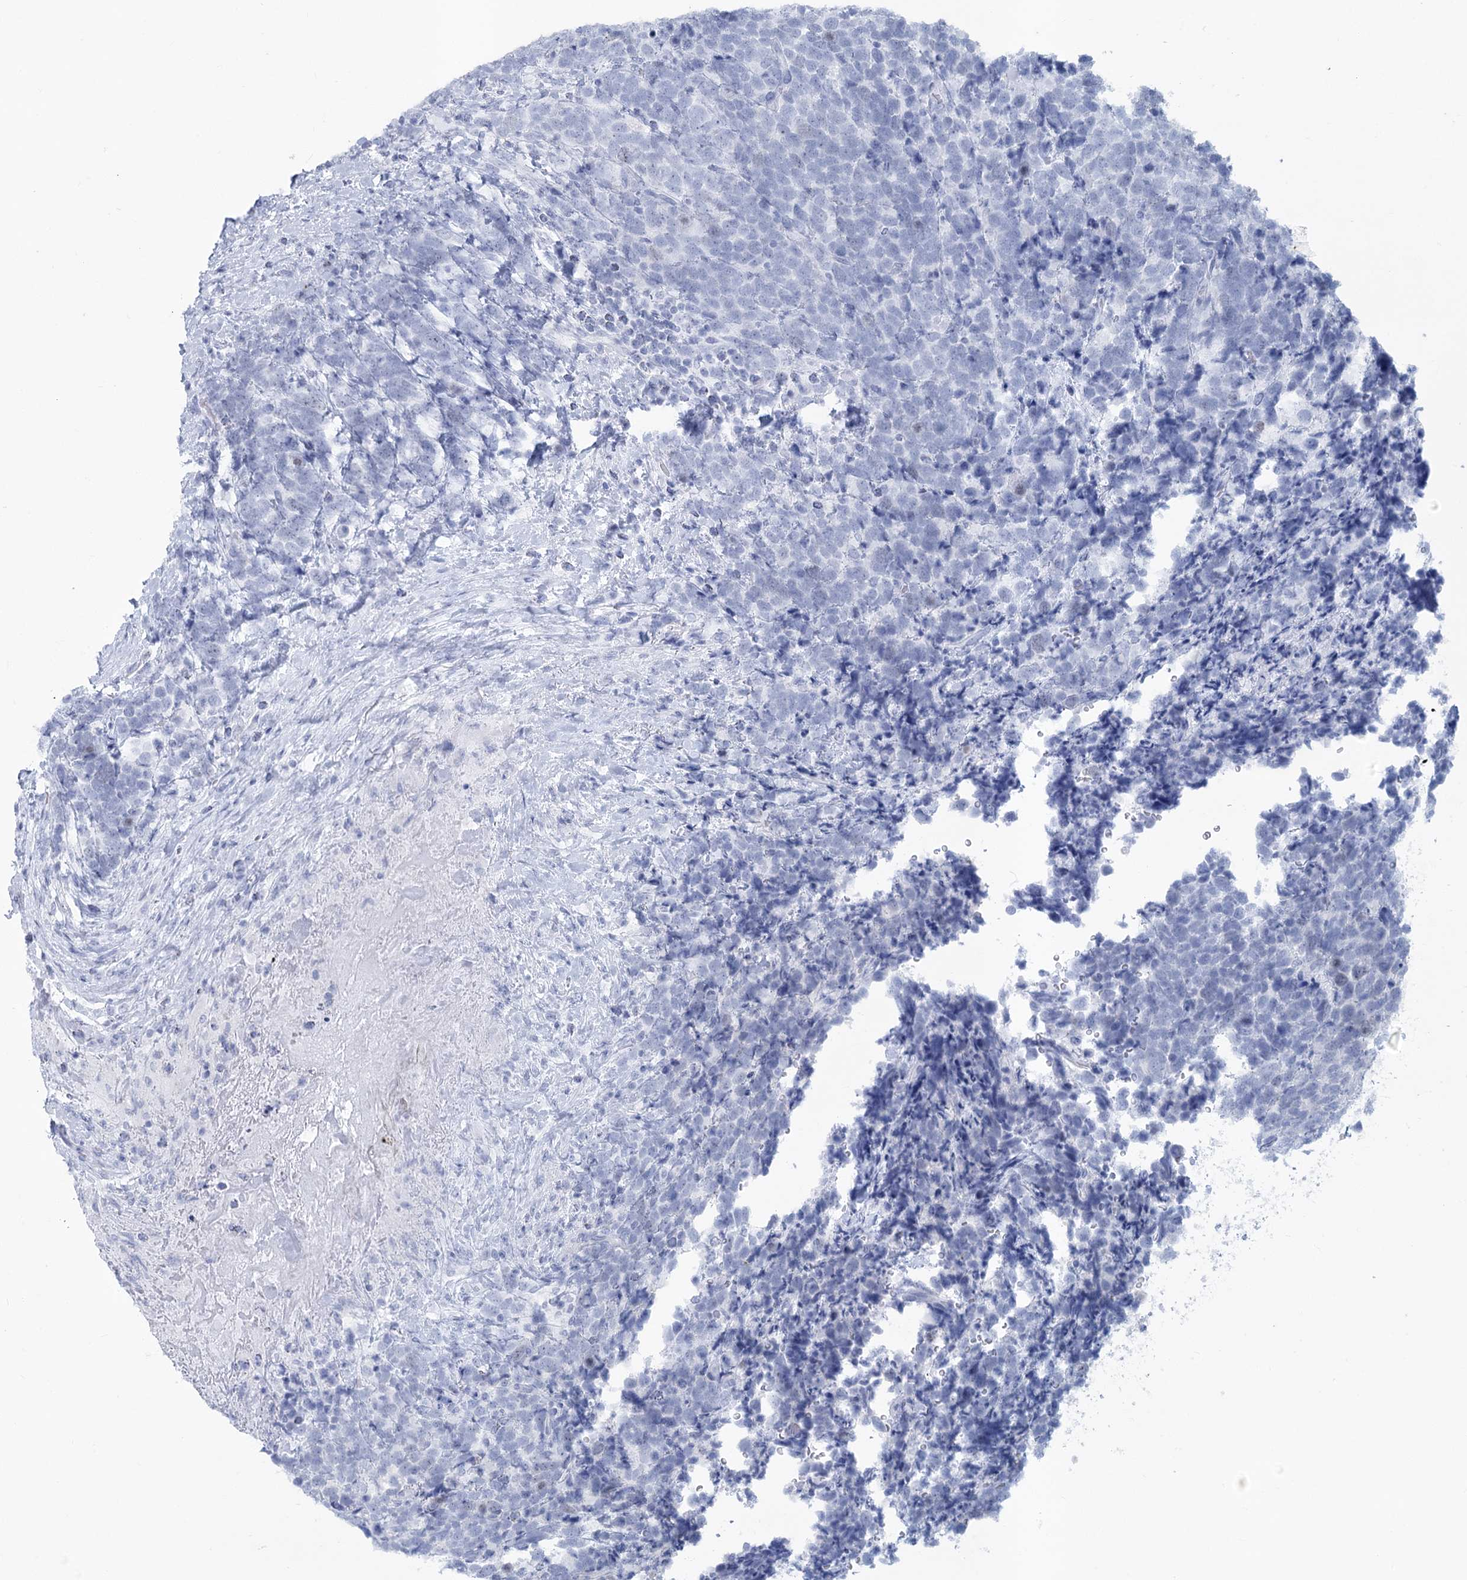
{"staining": {"intensity": "negative", "quantity": "none", "location": "none"}, "tissue": "urothelial cancer", "cell_type": "Tumor cells", "image_type": "cancer", "snomed": [{"axis": "morphology", "description": "Urothelial carcinoma, High grade"}, {"axis": "topography", "description": "Urinary bladder"}], "caption": "Tumor cells are negative for protein expression in human urothelial cancer.", "gene": "ABITRAM", "patient": {"sex": "female", "age": 82}}